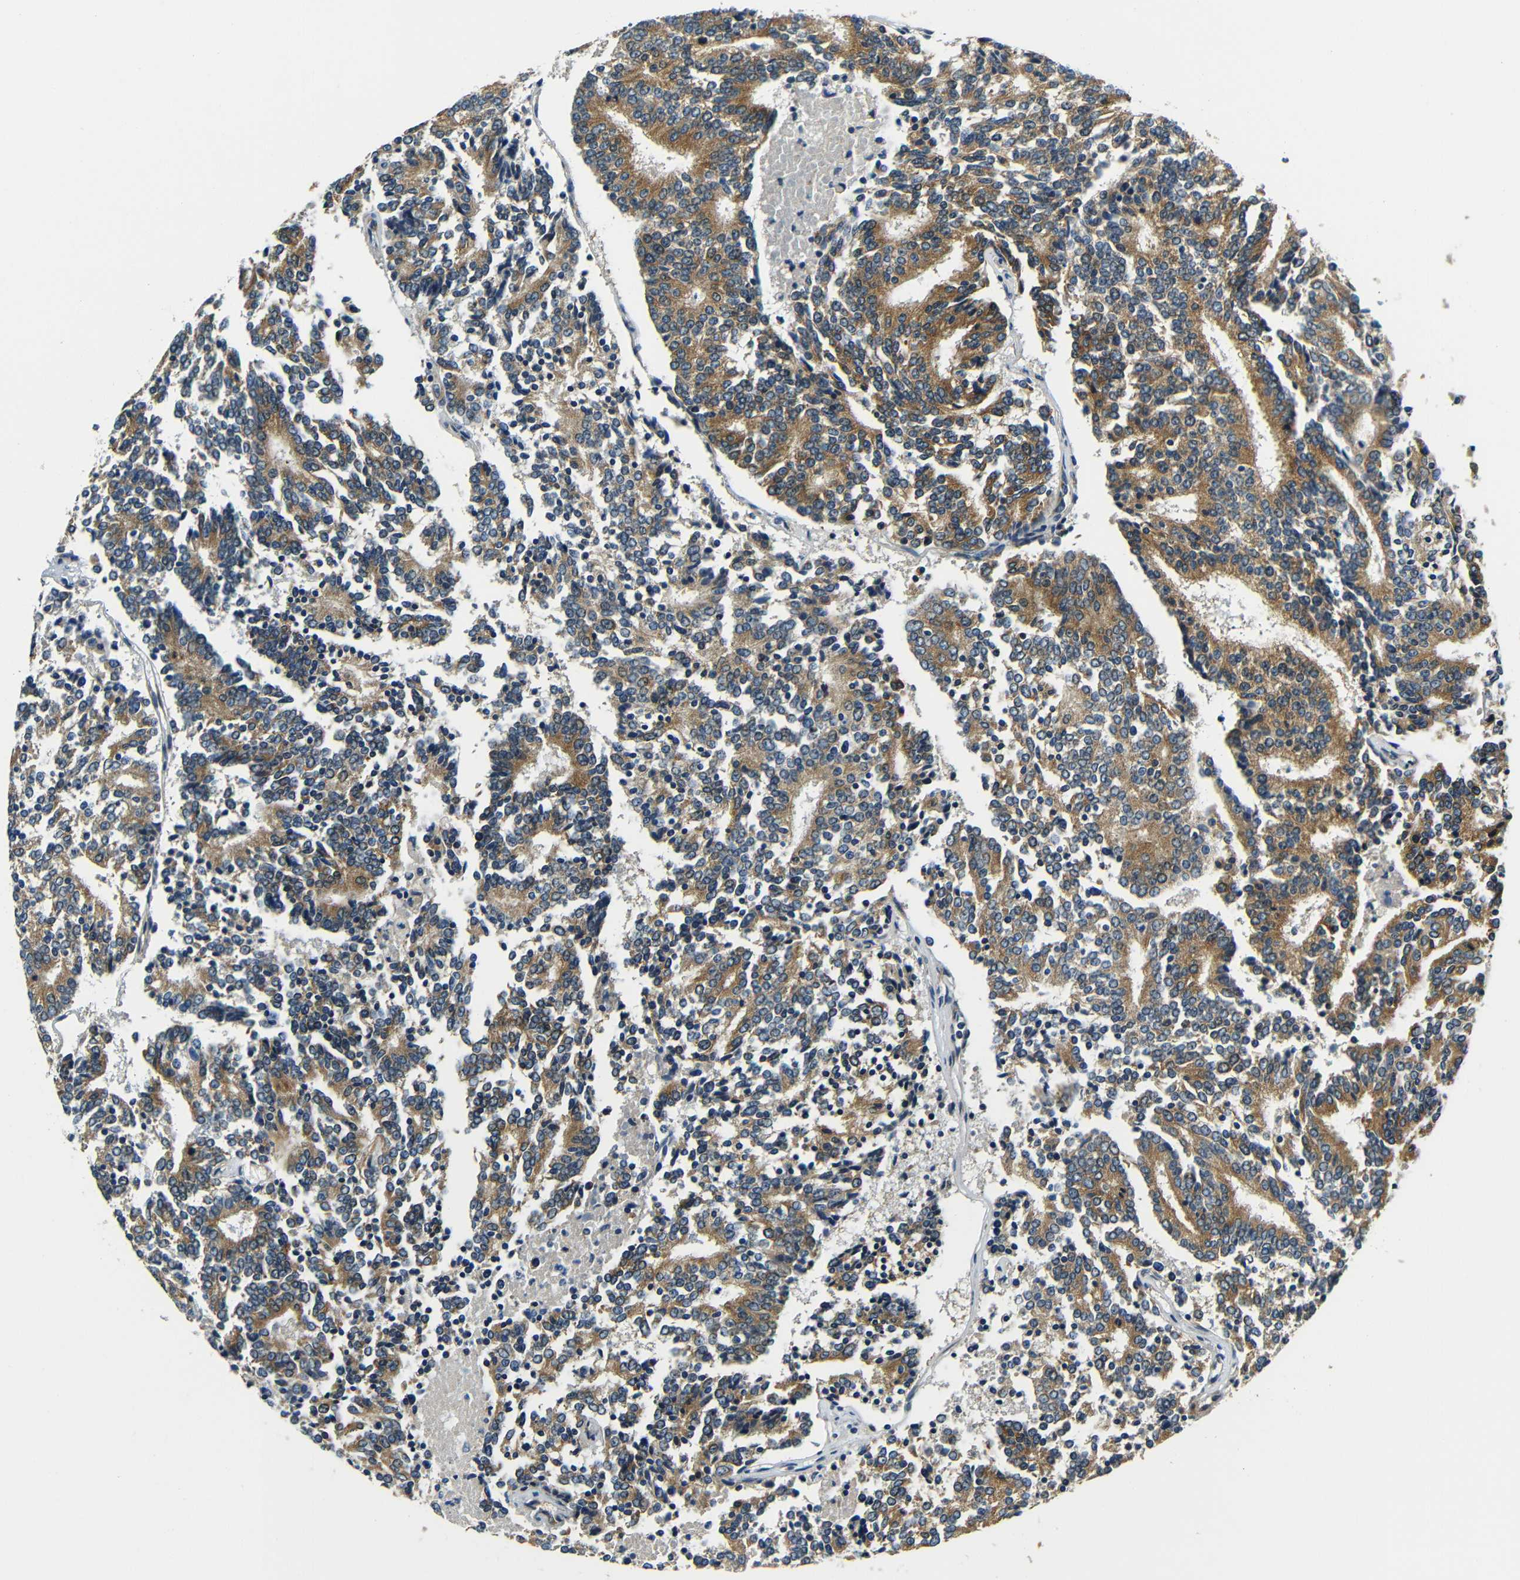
{"staining": {"intensity": "strong", "quantity": ">75%", "location": "cytoplasmic/membranous"}, "tissue": "prostate cancer", "cell_type": "Tumor cells", "image_type": "cancer", "snomed": [{"axis": "morphology", "description": "Normal tissue, NOS"}, {"axis": "morphology", "description": "Adenocarcinoma, High grade"}, {"axis": "topography", "description": "Prostate"}, {"axis": "topography", "description": "Seminal veicle"}], "caption": "Prostate cancer stained for a protein (brown) displays strong cytoplasmic/membranous positive staining in approximately >75% of tumor cells.", "gene": "VAPB", "patient": {"sex": "male", "age": 55}}